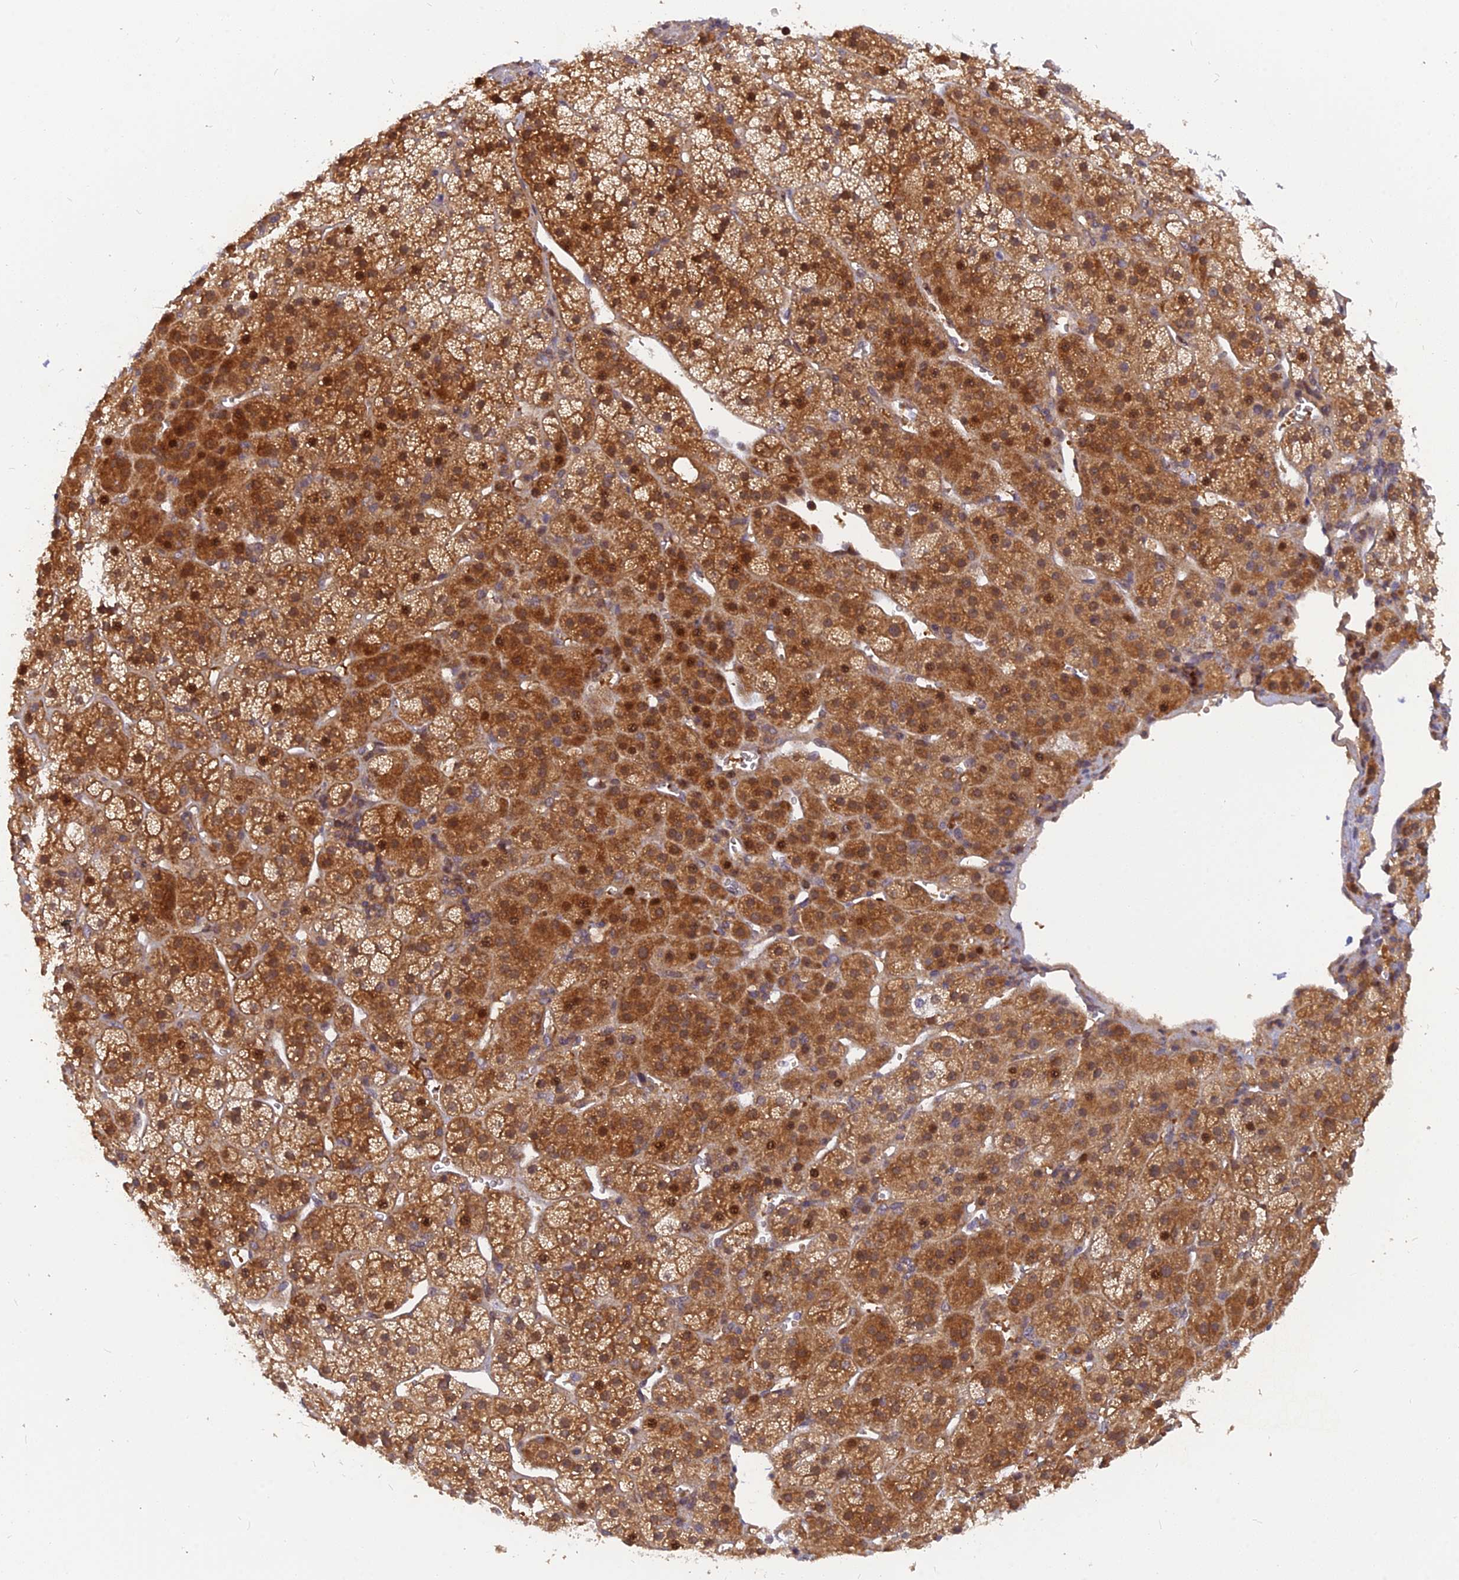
{"staining": {"intensity": "strong", "quantity": ">75%", "location": "cytoplasmic/membranous,nuclear"}, "tissue": "adrenal gland", "cell_type": "Glandular cells", "image_type": "normal", "snomed": [{"axis": "morphology", "description": "Normal tissue, NOS"}, {"axis": "topography", "description": "Adrenal gland"}], "caption": "IHC of unremarkable human adrenal gland displays high levels of strong cytoplasmic/membranous,nuclear staining in about >75% of glandular cells. The staining was performed using DAB (3,3'-diaminobenzidine), with brown indicating positive protein expression. Nuclei are stained blue with hematoxylin.", "gene": "ARL2BP", "patient": {"sex": "female", "age": 70}}